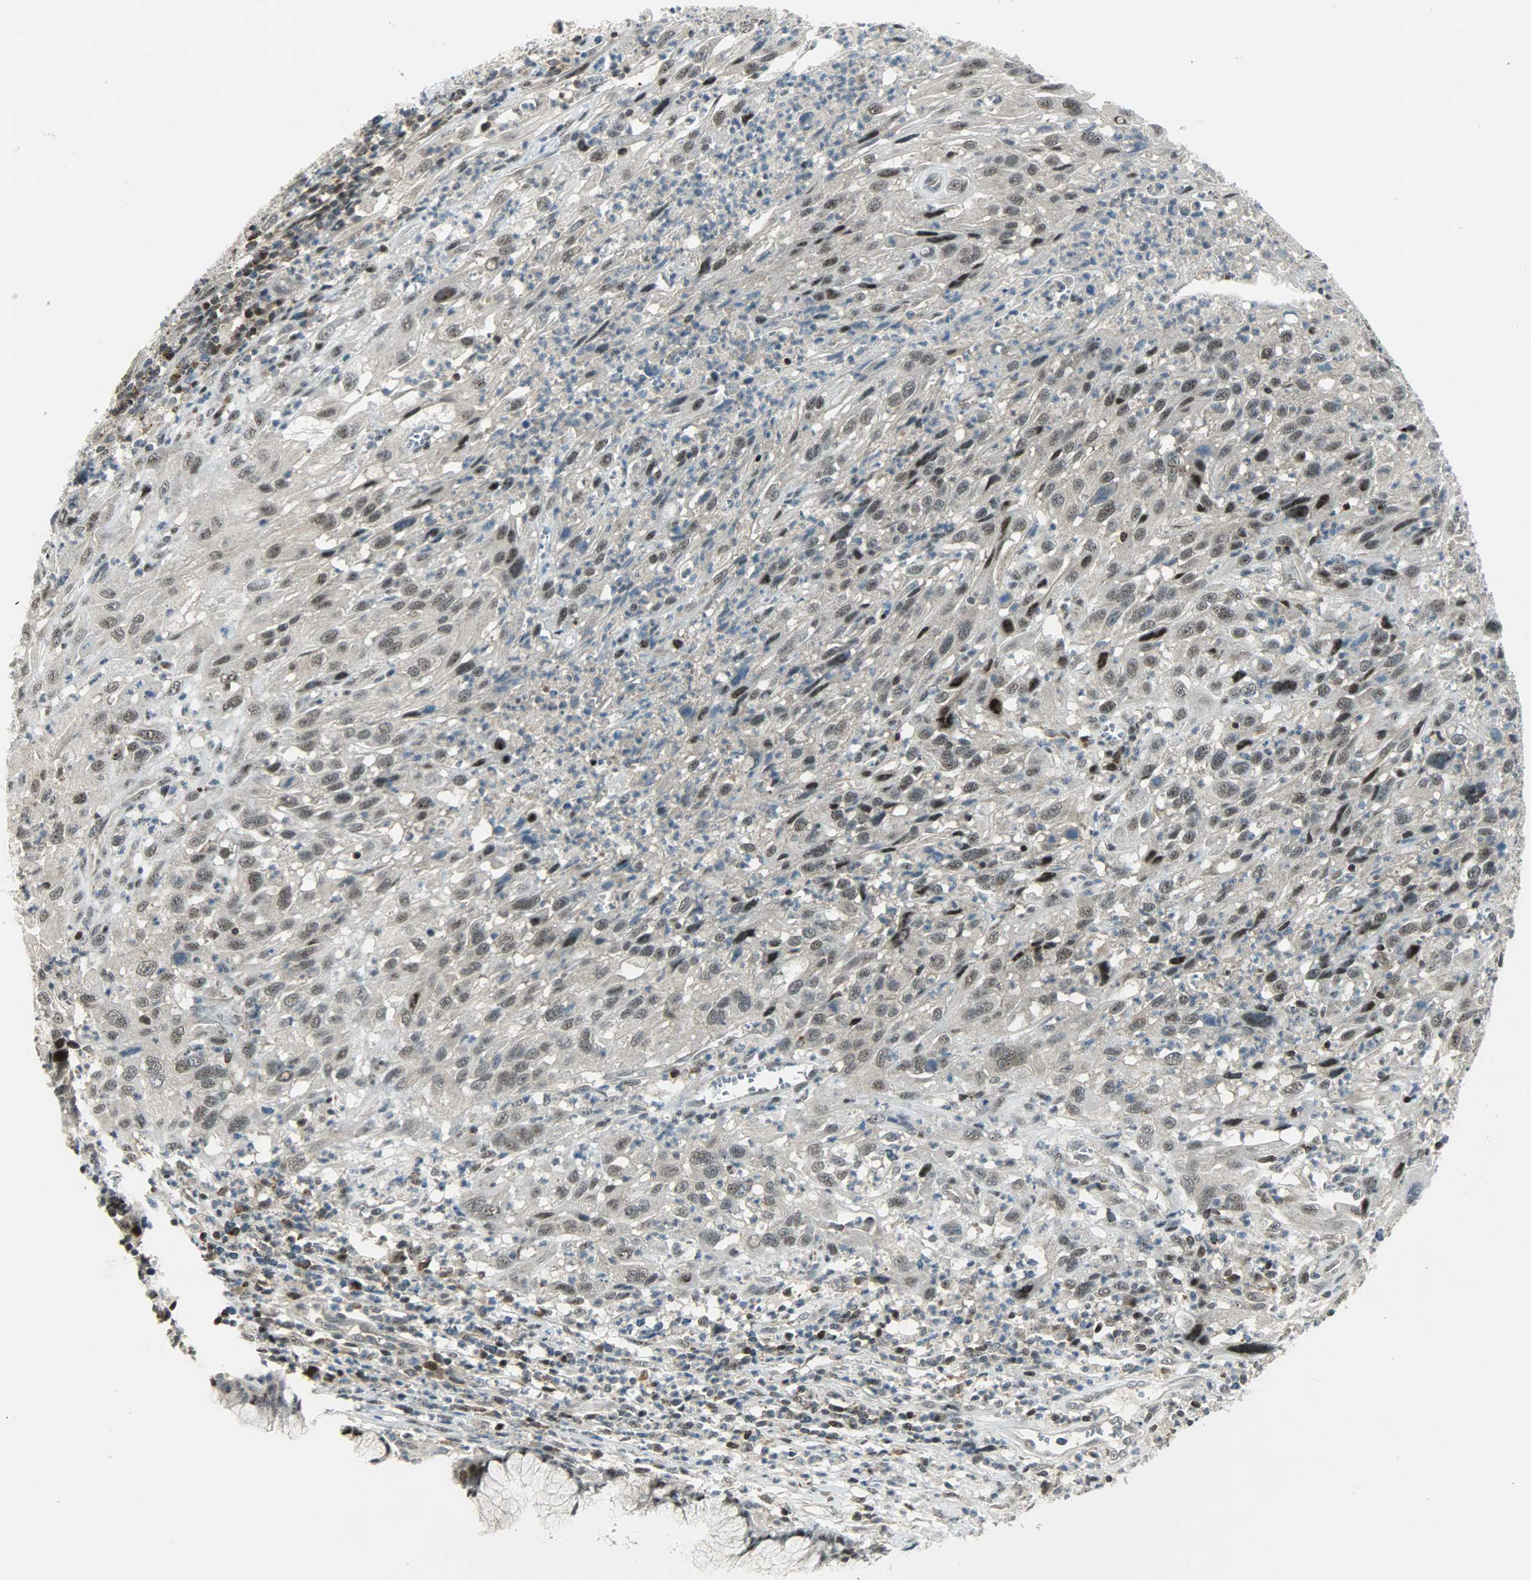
{"staining": {"intensity": "weak", "quantity": "25%-75%", "location": "nuclear"}, "tissue": "cervical cancer", "cell_type": "Tumor cells", "image_type": "cancer", "snomed": [{"axis": "morphology", "description": "Squamous cell carcinoma, NOS"}, {"axis": "topography", "description": "Cervix"}], "caption": "IHC of cervical cancer shows low levels of weak nuclear staining in about 25%-75% of tumor cells. (DAB IHC, brown staining for protein, blue staining for nuclei).", "gene": "IL15", "patient": {"sex": "female", "age": 32}}